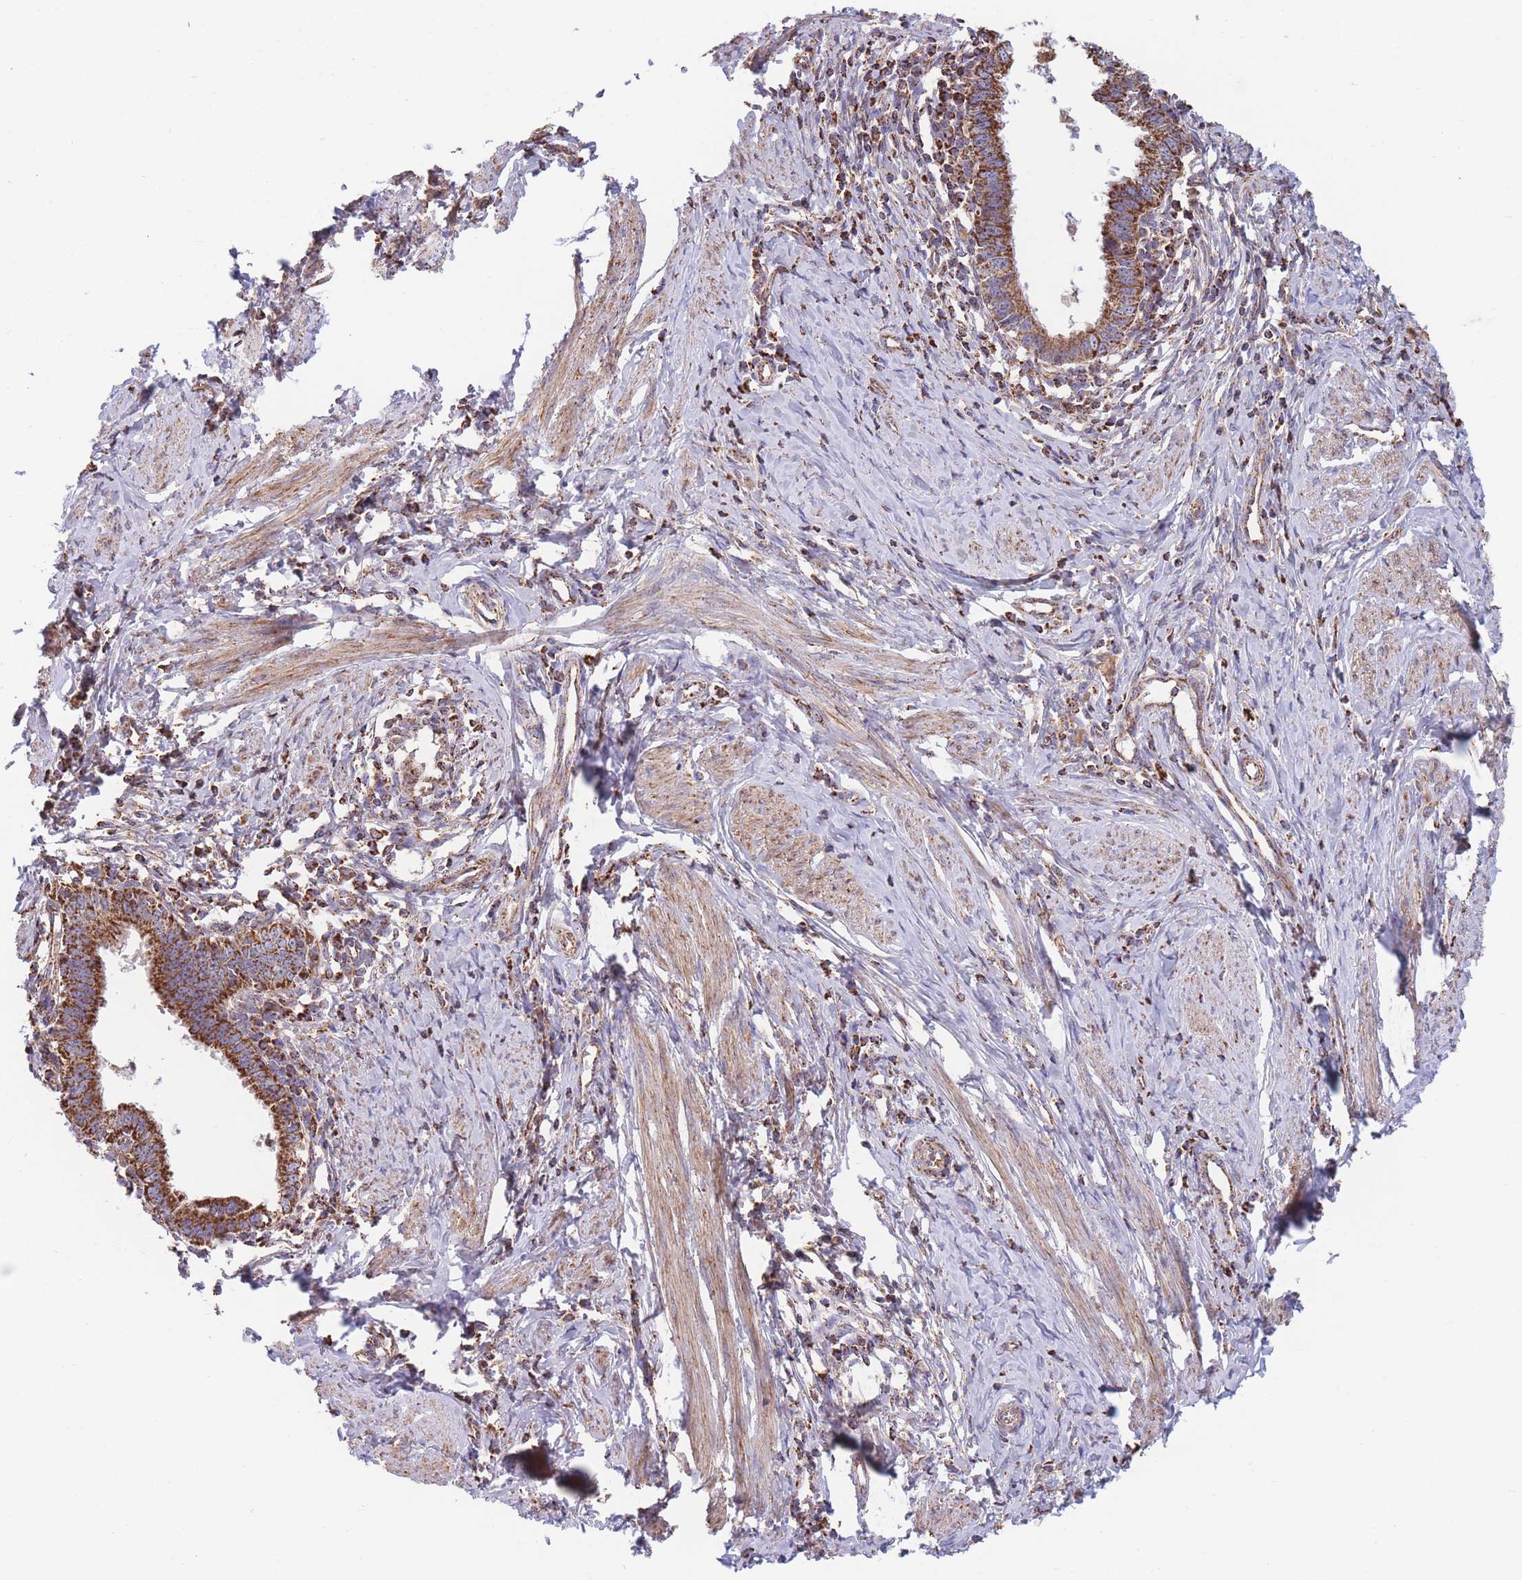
{"staining": {"intensity": "strong", "quantity": ">75%", "location": "cytoplasmic/membranous"}, "tissue": "cervical cancer", "cell_type": "Tumor cells", "image_type": "cancer", "snomed": [{"axis": "morphology", "description": "Adenocarcinoma, NOS"}, {"axis": "topography", "description": "Cervix"}], "caption": "Strong cytoplasmic/membranous protein staining is present in about >75% of tumor cells in cervical cancer (adenocarcinoma).", "gene": "FKBP8", "patient": {"sex": "female", "age": 36}}